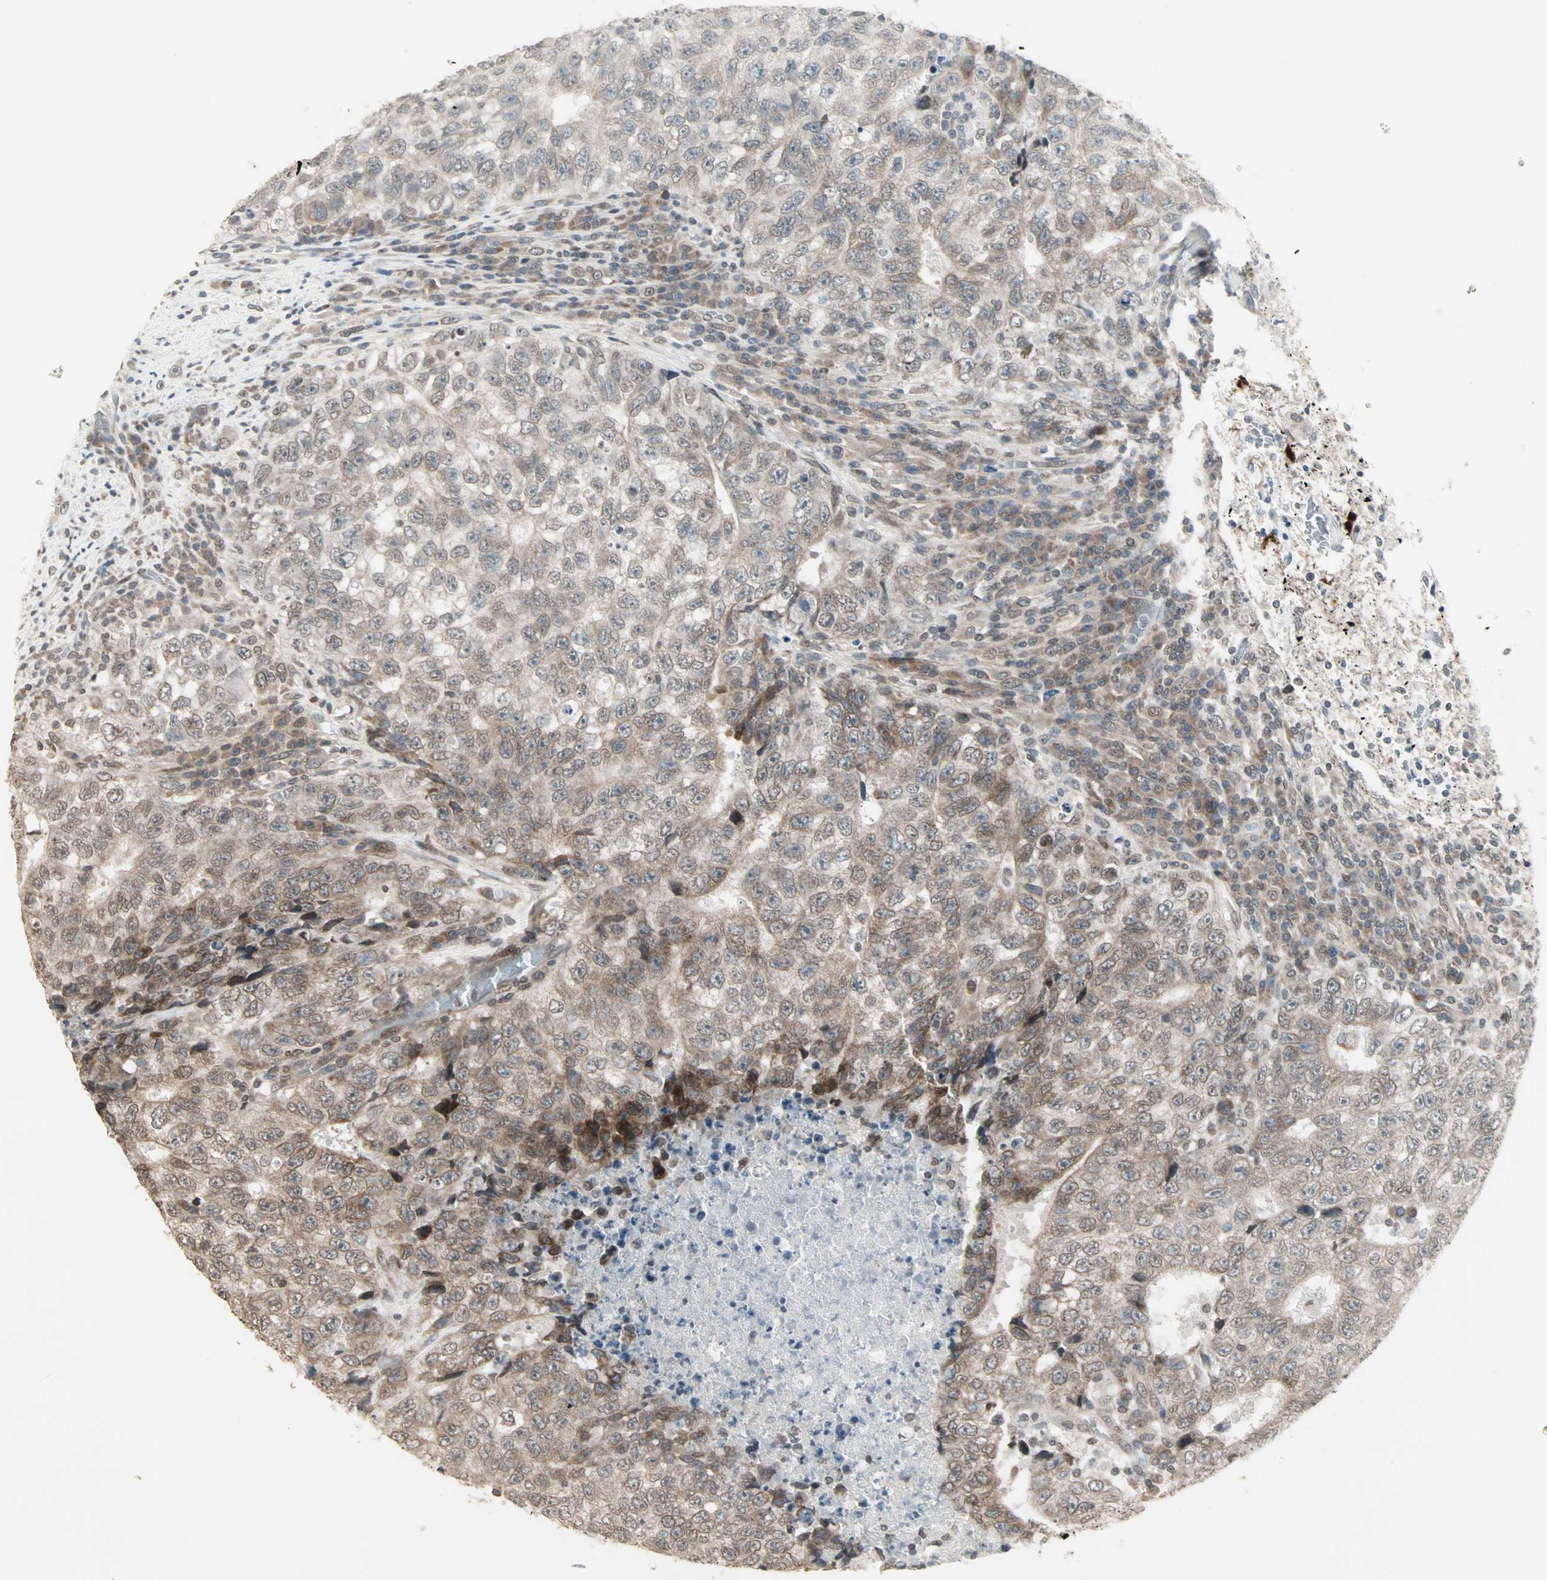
{"staining": {"intensity": "moderate", "quantity": "25%-75%", "location": "cytoplasmic/membranous,nuclear"}, "tissue": "testis cancer", "cell_type": "Tumor cells", "image_type": "cancer", "snomed": [{"axis": "morphology", "description": "Necrosis, NOS"}, {"axis": "morphology", "description": "Carcinoma, Embryonal, NOS"}, {"axis": "topography", "description": "Testis"}], "caption": "Approximately 25%-75% of tumor cells in human testis cancer (embryonal carcinoma) demonstrate moderate cytoplasmic/membranous and nuclear protein expression as visualized by brown immunohistochemical staining.", "gene": "CBLC", "patient": {"sex": "male", "age": 19}}